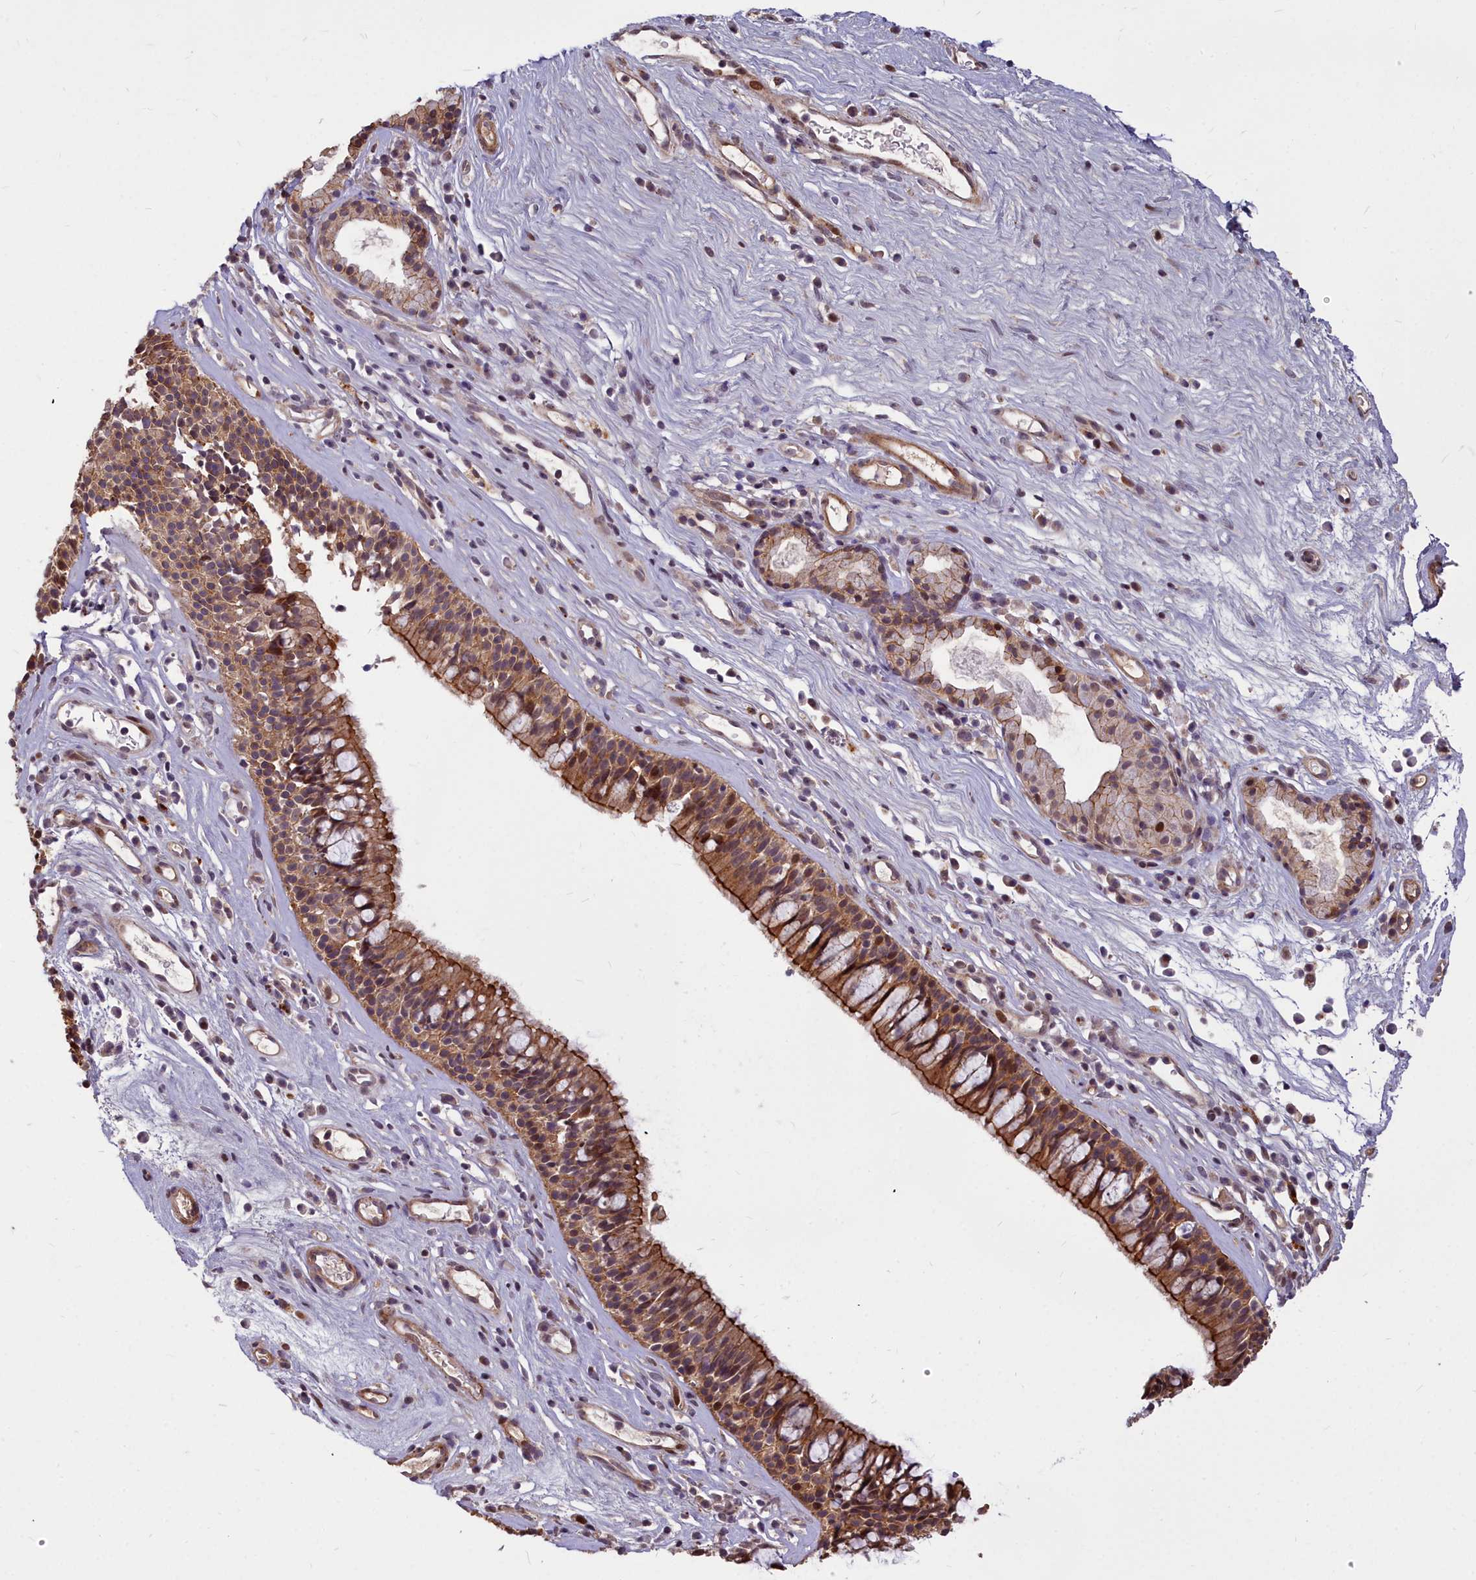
{"staining": {"intensity": "moderate", "quantity": ">75%", "location": "cytoplasmic/membranous,nuclear"}, "tissue": "nasopharynx", "cell_type": "Respiratory epithelial cells", "image_type": "normal", "snomed": [{"axis": "morphology", "description": "Normal tissue, NOS"}, {"axis": "morphology", "description": "Inflammation, NOS"}, {"axis": "morphology", "description": "Malignant melanoma, Metastatic site"}, {"axis": "topography", "description": "Nasopharynx"}], "caption": "Nasopharynx stained with a brown dye exhibits moderate cytoplasmic/membranous,nuclear positive positivity in approximately >75% of respiratory epithelial cells.", "gene": "GLYATL3", "patient": {"sex": "male", "age": 70}}